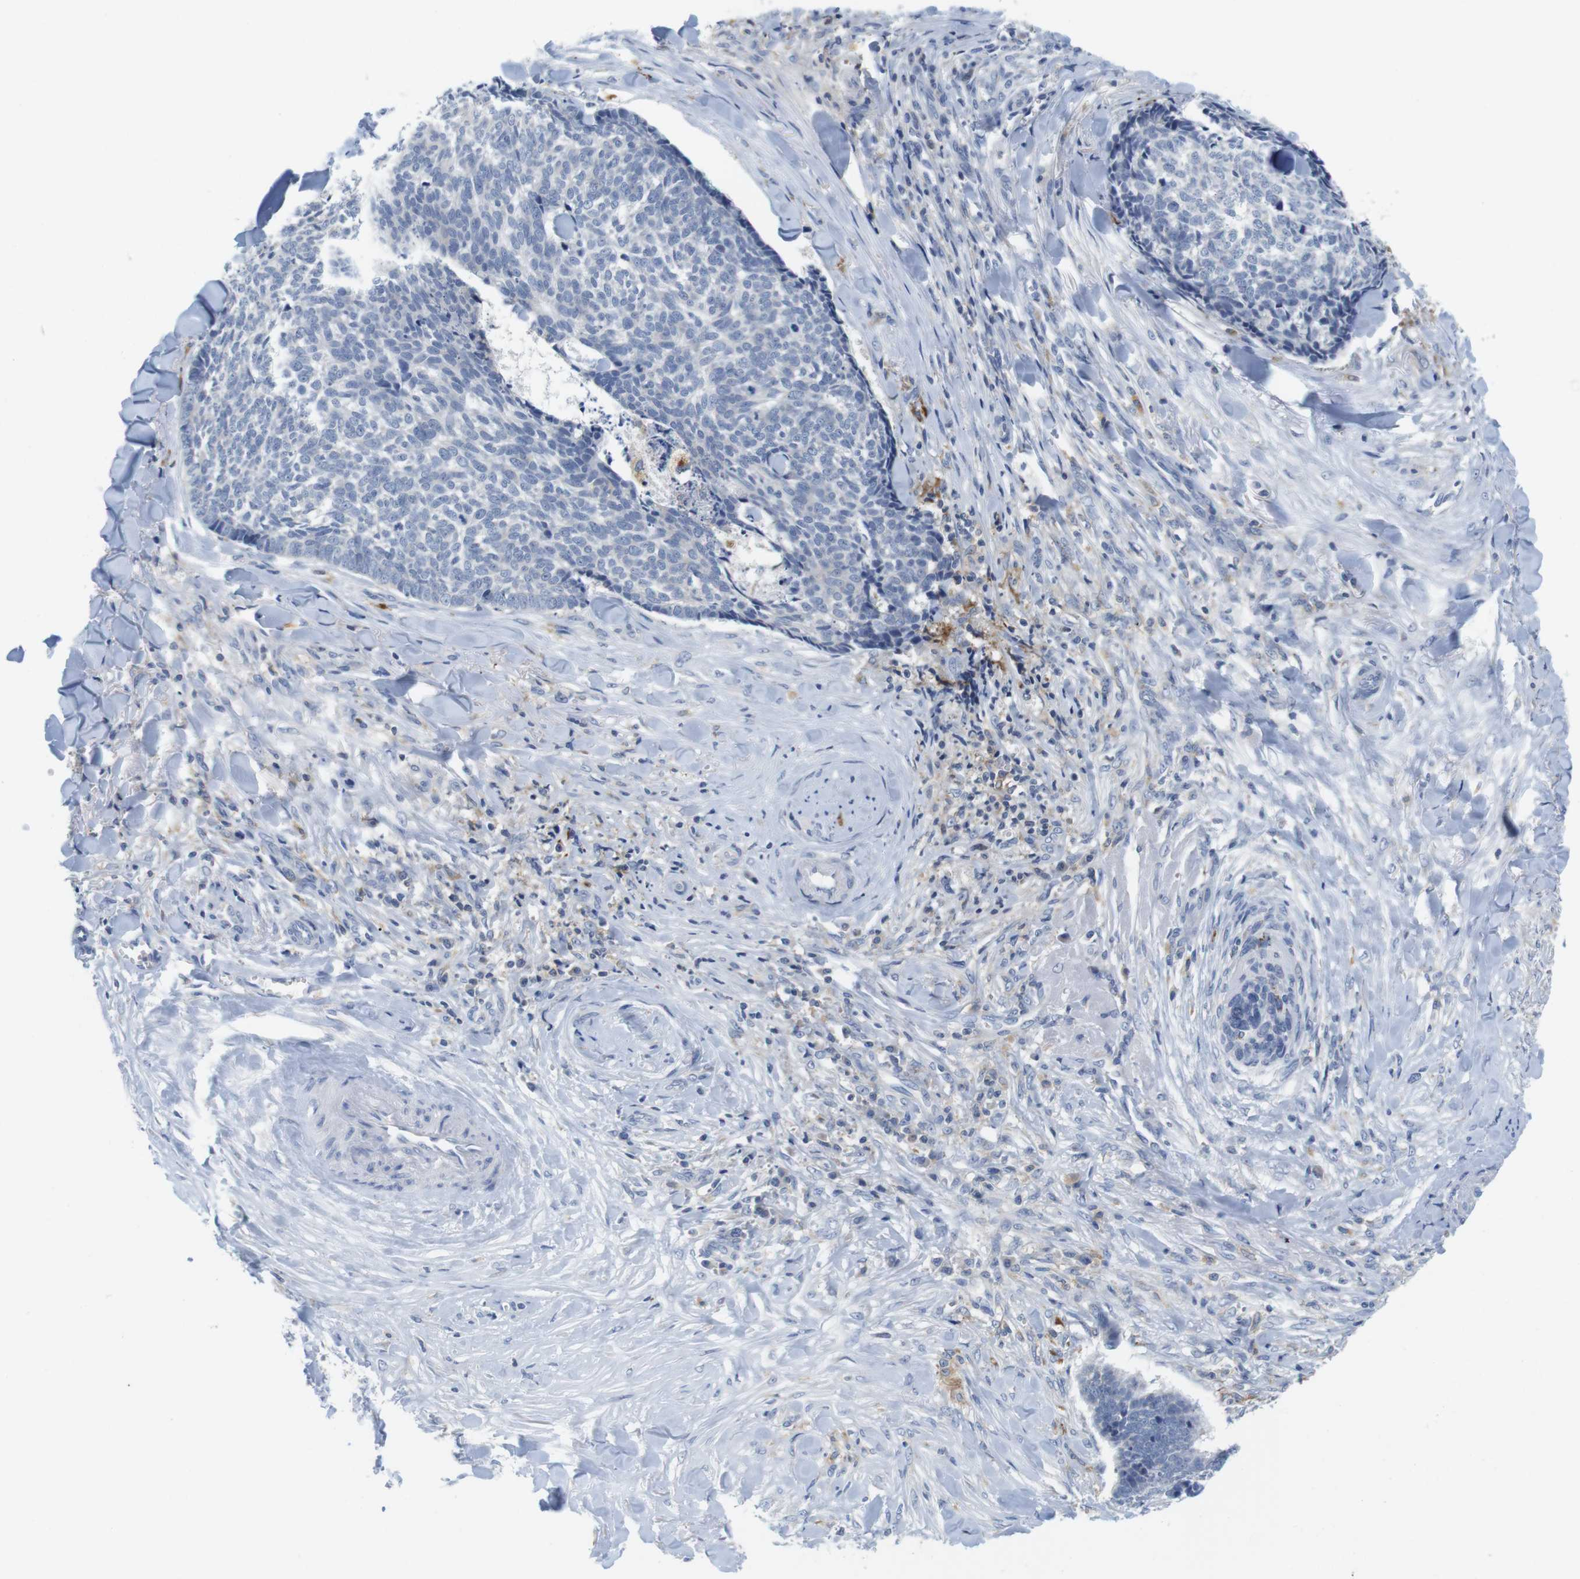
{"staining": {"intensity": "negative", "quantity": "none", "location": "none"}, "tissue": "skin cancer", "cell_type": "Tumor cells", "image_type": "cancer", "snomed": [{"axis": "morphology", "description": "Basal cell carcinoma"}, {"axis": "topography", "description": "Skin"}], "caption": "Immunohistochemistry (IHC) histopathology image of human basal cell carcinoma (skin) stained for a protein (brown), which exhibits no expression in tumor cells. The staining was performed using DAB to visualize the protein expression in brown, while the nuclei were stained in blue with hematoxylin (Magnification: 20x).", "gene": "CNGA2", "patient": {"sex": "male", "age": 84}}